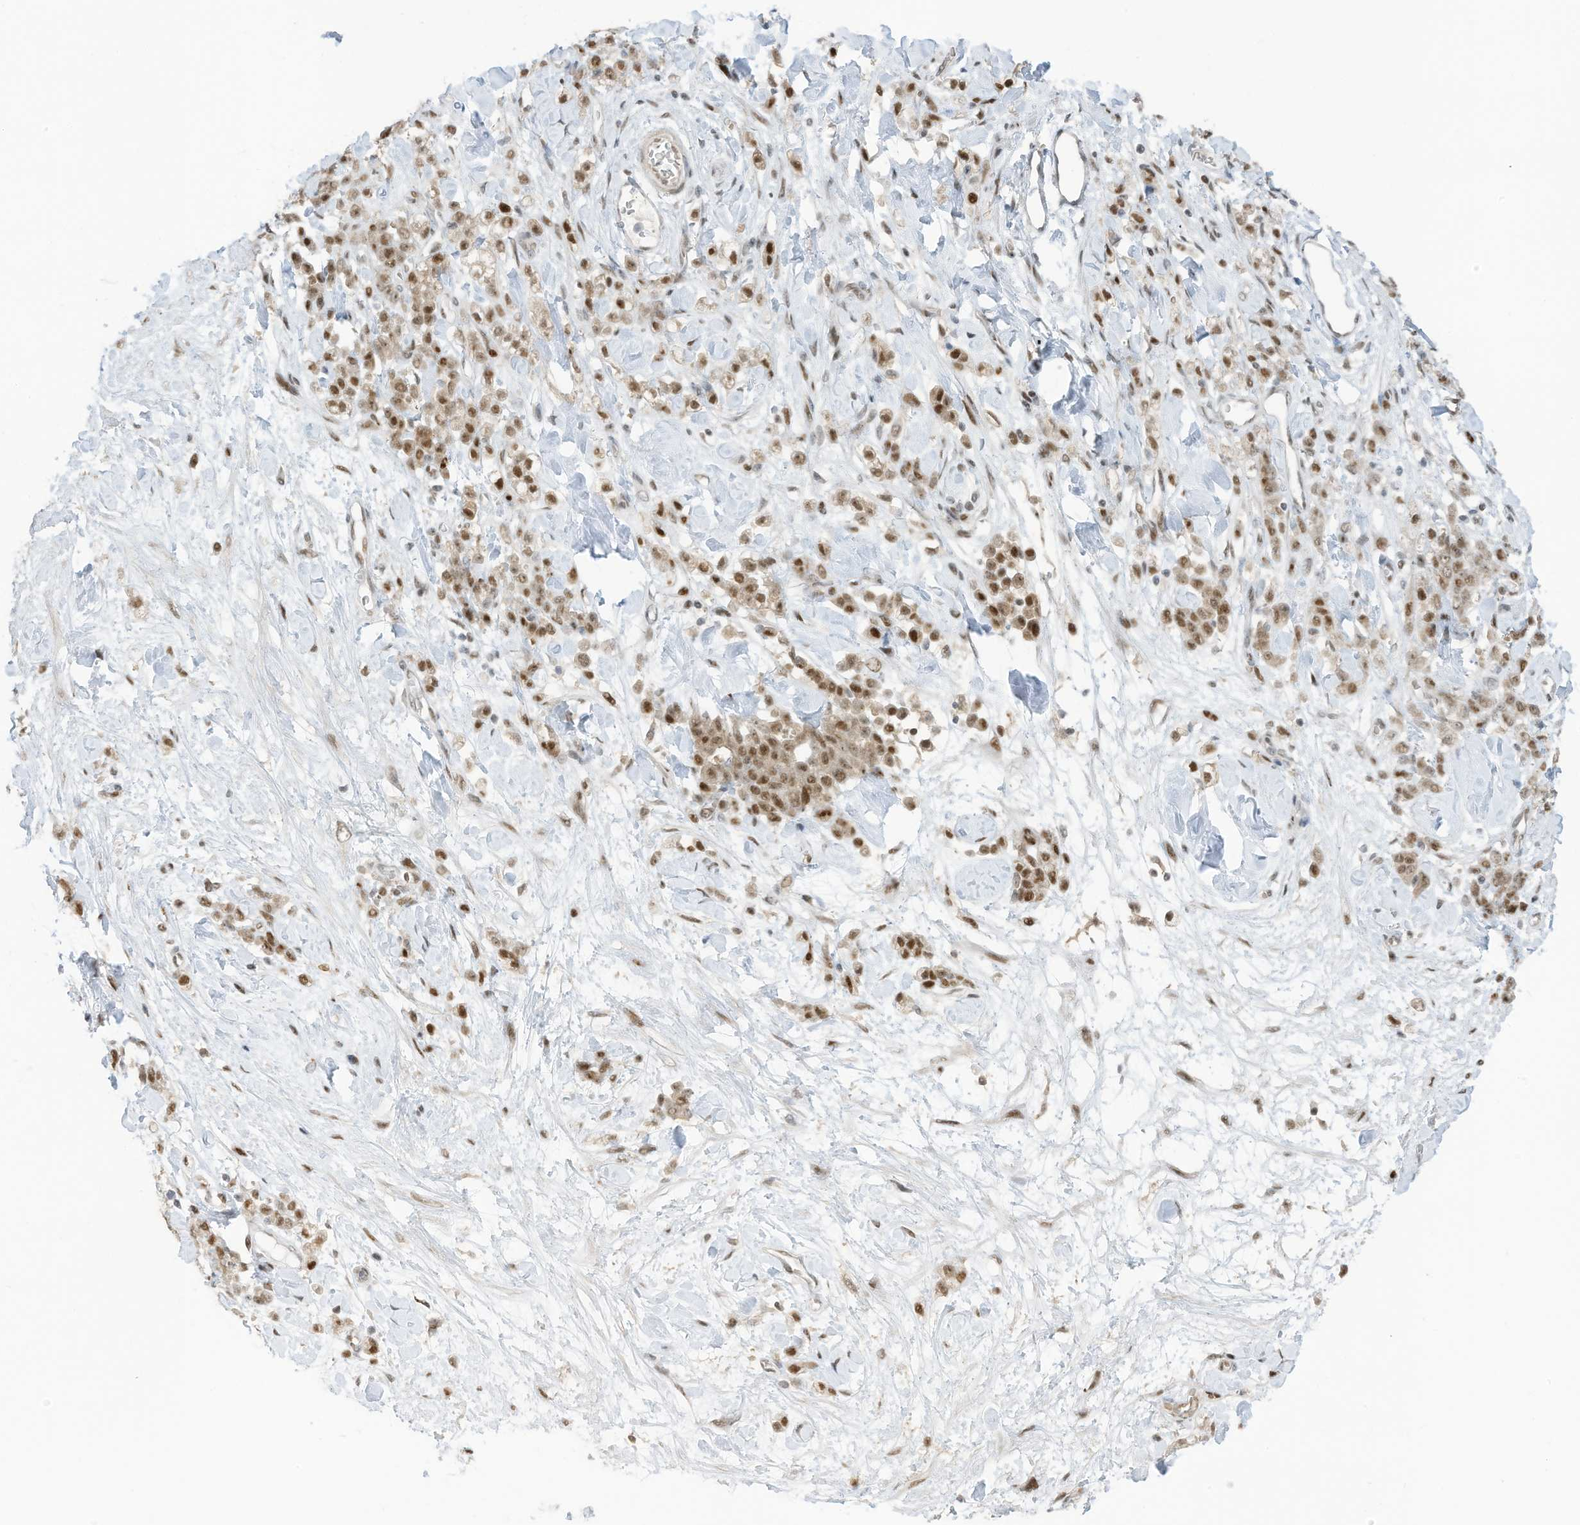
{"staining": {"intensity": "moderate", "quantity": ">75%", "location": "cytoplasmic/membranous,nuclear"}, "tissue": "stomach cancer", "cell_type": "Tumor cells", "image_type": "cancer", "snomed": [{"axis": "morphology", "description": "Normal tissue, NOS"}, {"axis": "morphology", "description": "Adenocarcinoma, NOS"}, {"axis": "topography", "description": "Stomach"}], "caption": "The photomicrograph exhibits a brown stain indicating the presence of a protein in the cytoplasmic/membranous and nuclear of tumor cells in stomach adenocarcinoma.", "gene": "ZCWPW2", "patient": {"sex": "male", "age": 82}}